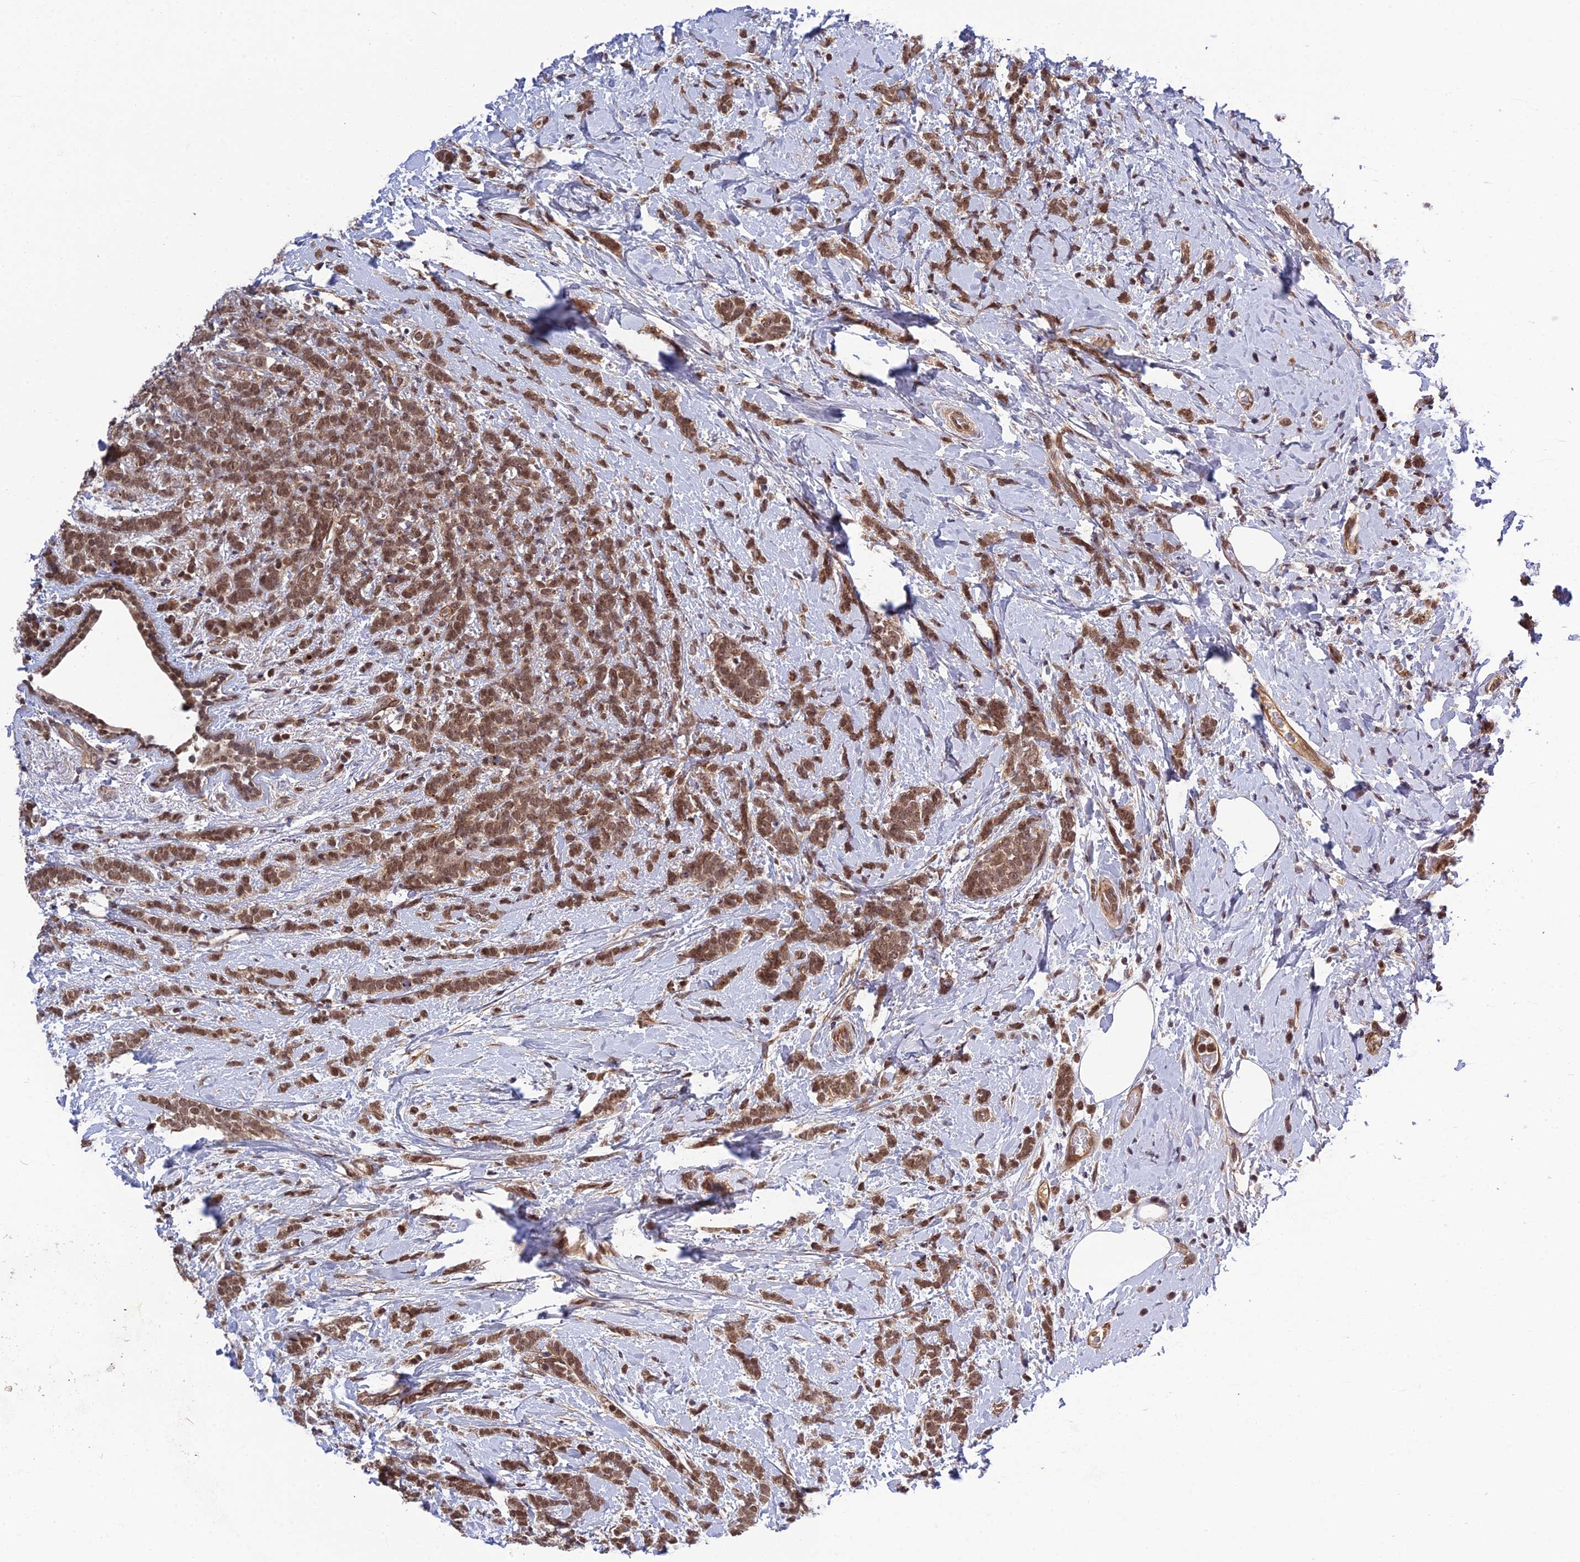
{"staining": {"intensity": "moderate", "quantity": ">75%", "location": "cytoplasmic/membranous,nuclear"}, "tissue": "breast cancer", "cell_type": "Tumor cells", "image_type": "cancer", "snomed": [{"axis": "morphology", "description": "Lobular carcinoma"}, {"axis": "topography", "description": "Breast"}], "caption": "Protein expression analysis of human breast cancer (lobular carcinoma) reveals moderate cytoplasmic/membranous and nuclear expression in approximately >75% of tumor cells. Using DAB (3,3'-diaminobenzidine) (brown) and hematoxylin (blue) stains, captured at high magnification using brightfield microscopy.", "gene": "REXO1", "patient": {"sex": "female", "age": 58}}